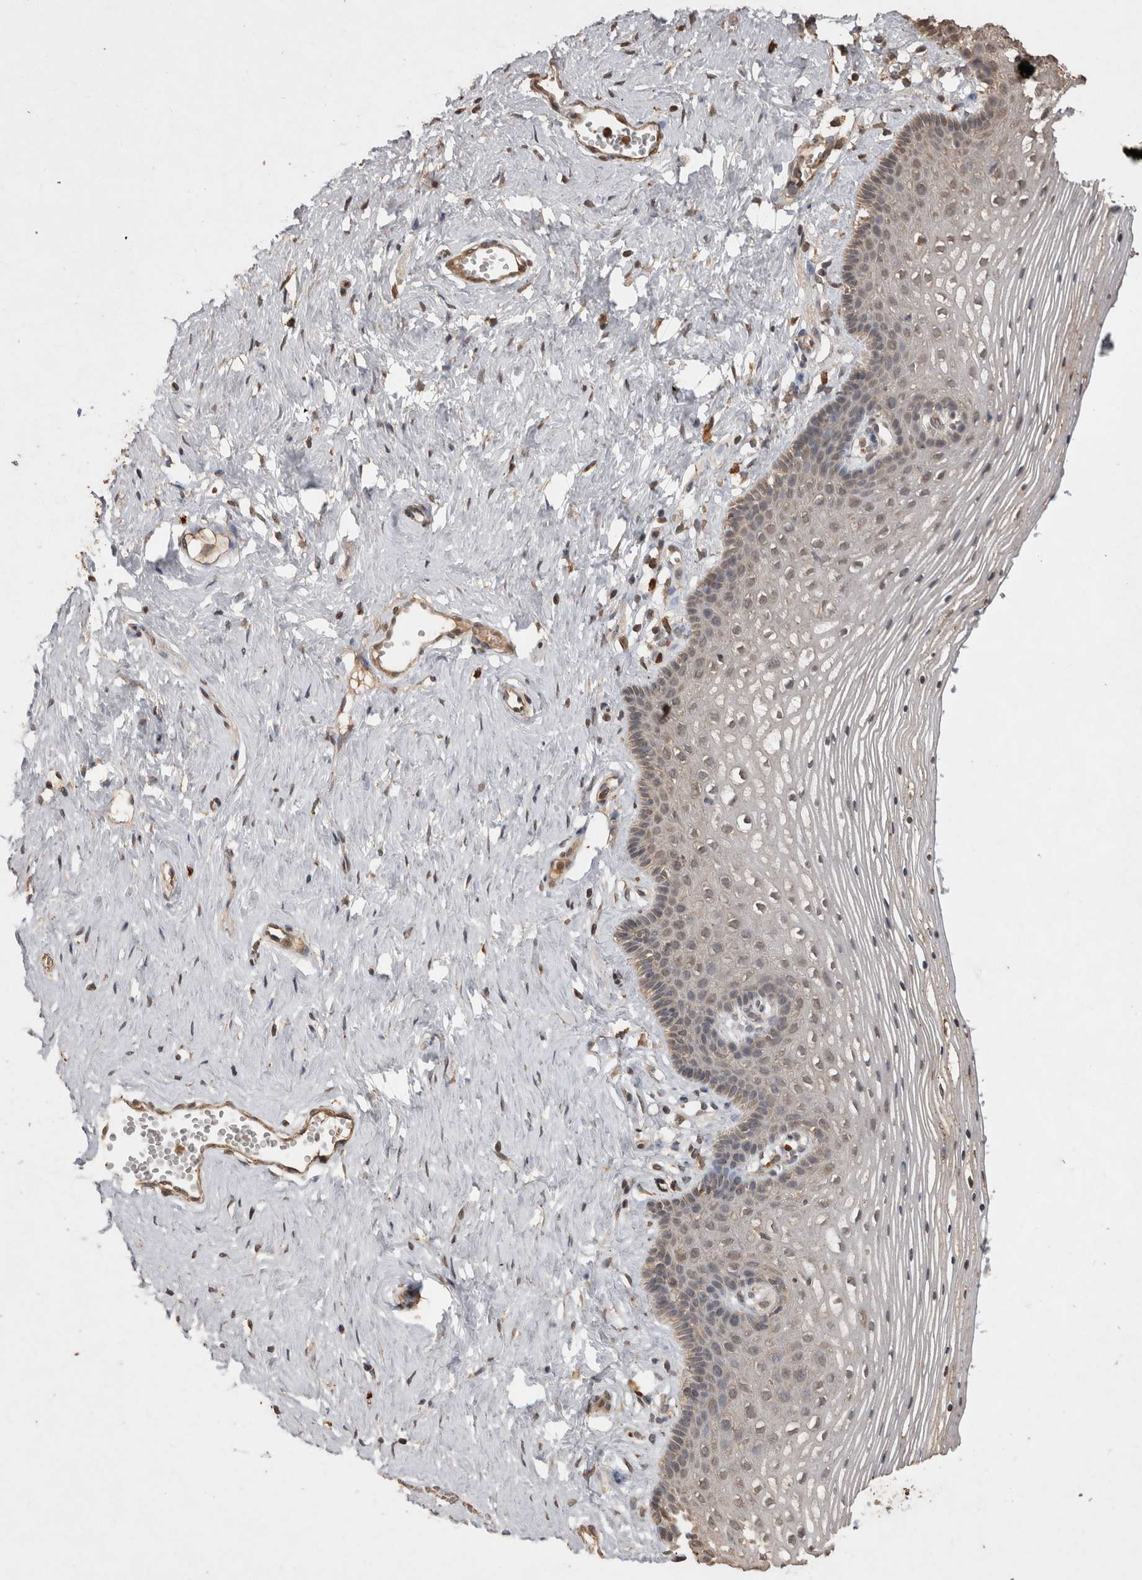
{"staining": {"intensity": "weak", "quantity": "25%-75%", "location": "cytoplasmic/membranous,nuclear"}, "tissue": "vagina", "cell_type": "Squamous epithelial cells", "image_type": "normal", "snomed": [{"axis": "morphology", "description": "Normal tissue, NOS"}, {"axis": "topography", "description": "Vagina"}], "caption": "Protein staining demonstrates weak cytoplasmic/membranous,nuclear staining in about 25%-75% of squamous epithelial cells in normal vagina. The protein is stained brown, and the nuclei are stained in blue (DAB IHC with brightfield microscopy, high magnification).", "gene": "SOCS5", "patient": {"sex": "female", "age": 32}}